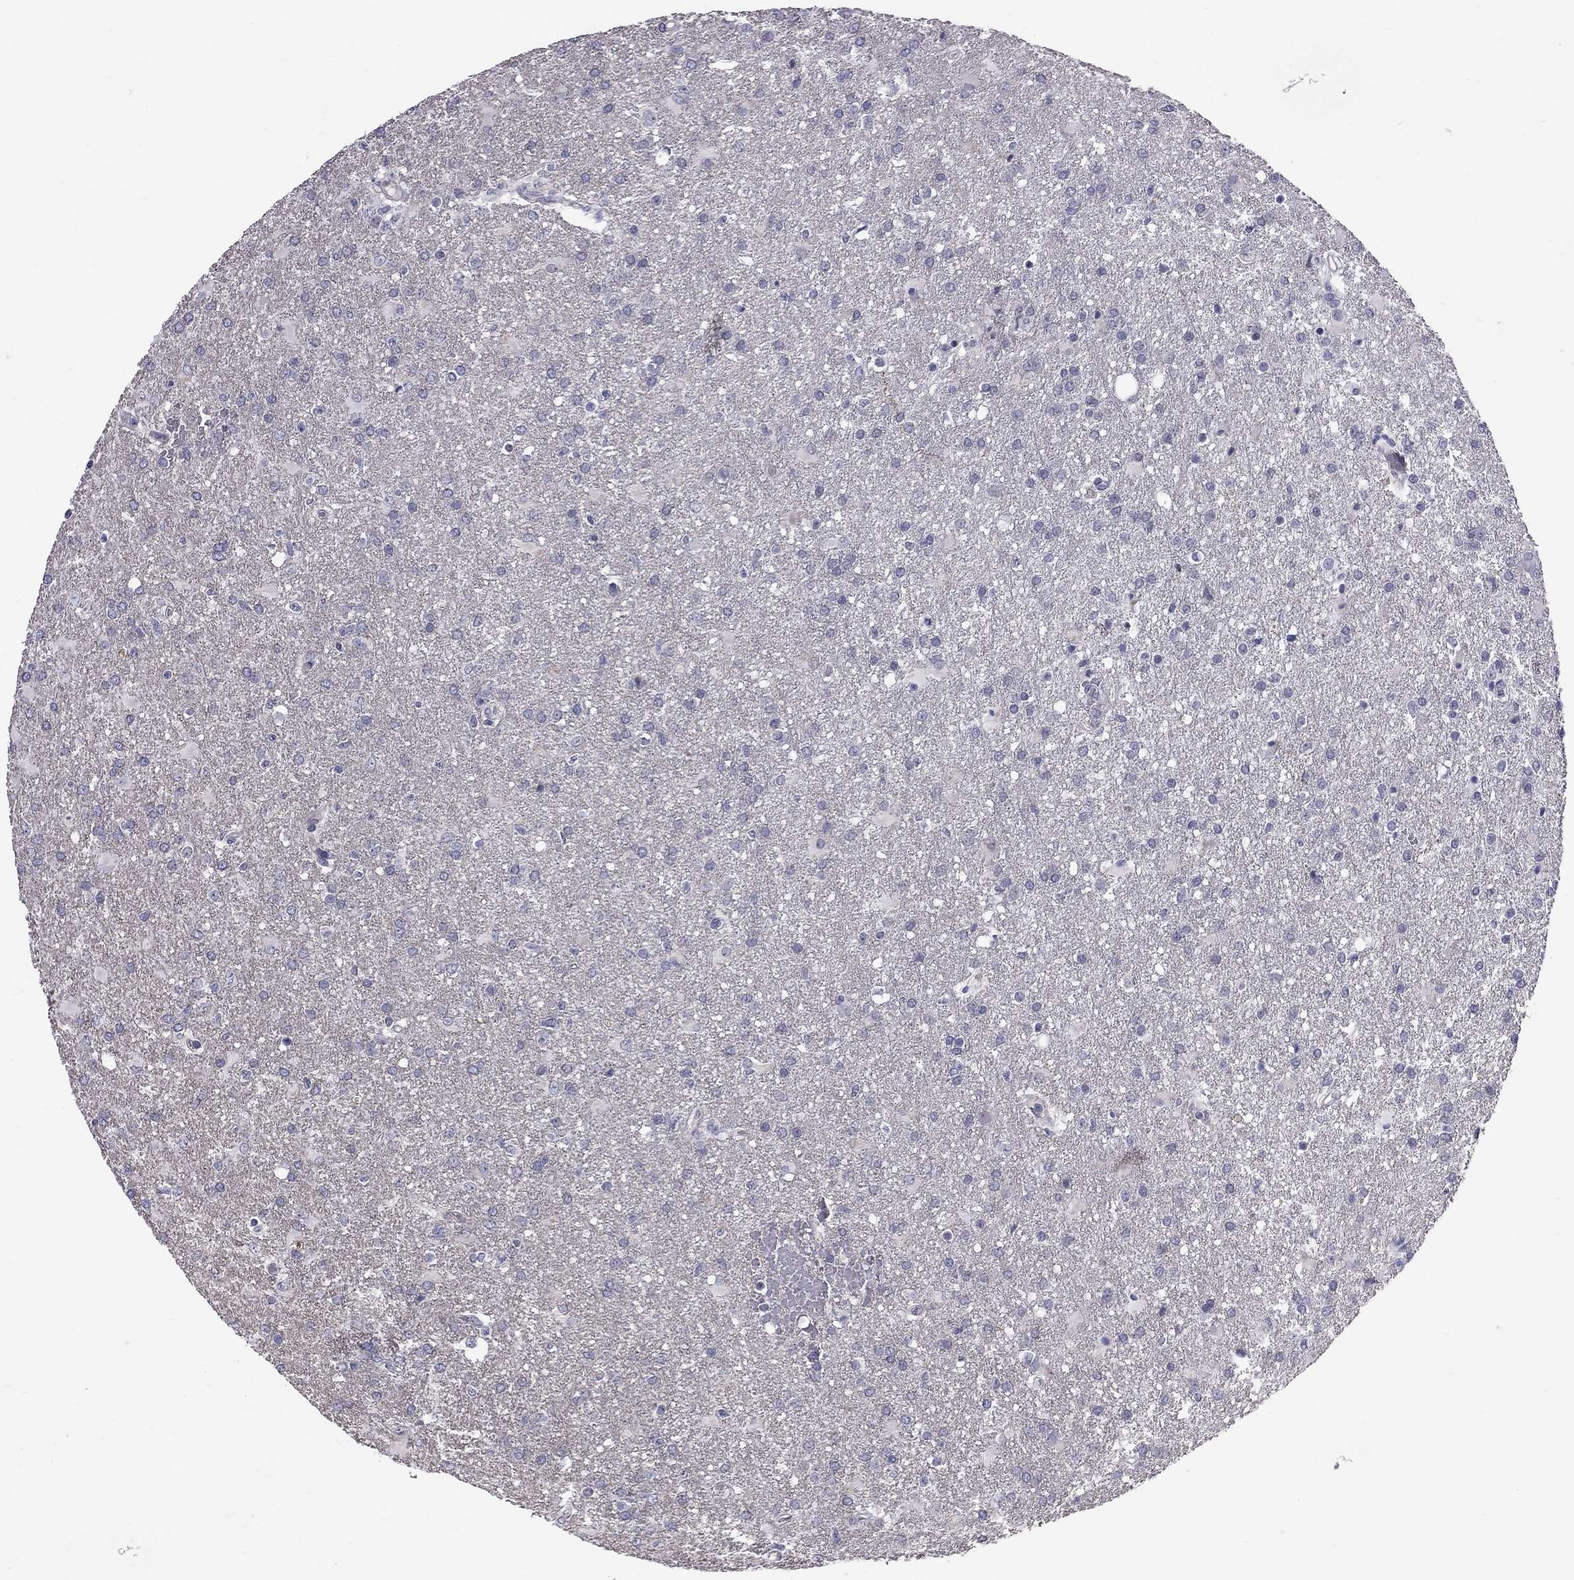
{"staining": {"intensity": "negative", "quantity": "none", "location": "none"}, "tissue": "glioma", "cell_type": "Tumor cells", "image_type": "cancer", "snomed": [{"axis": "morphology", "description": "Glioma, malignant, High grade"}, {"axis": "topography", "description": "Brain"}], "caption": "High magnification brightfield microscopy of high-grade glioma (malignant) stained with DAB (3,3'-diaminobenzidine) (brown) and counterstained with hematoxylin (blue): tumor cells show no significant staining.", "gene": "RTL9", "patient": {"sex": "male", "age": 68}}